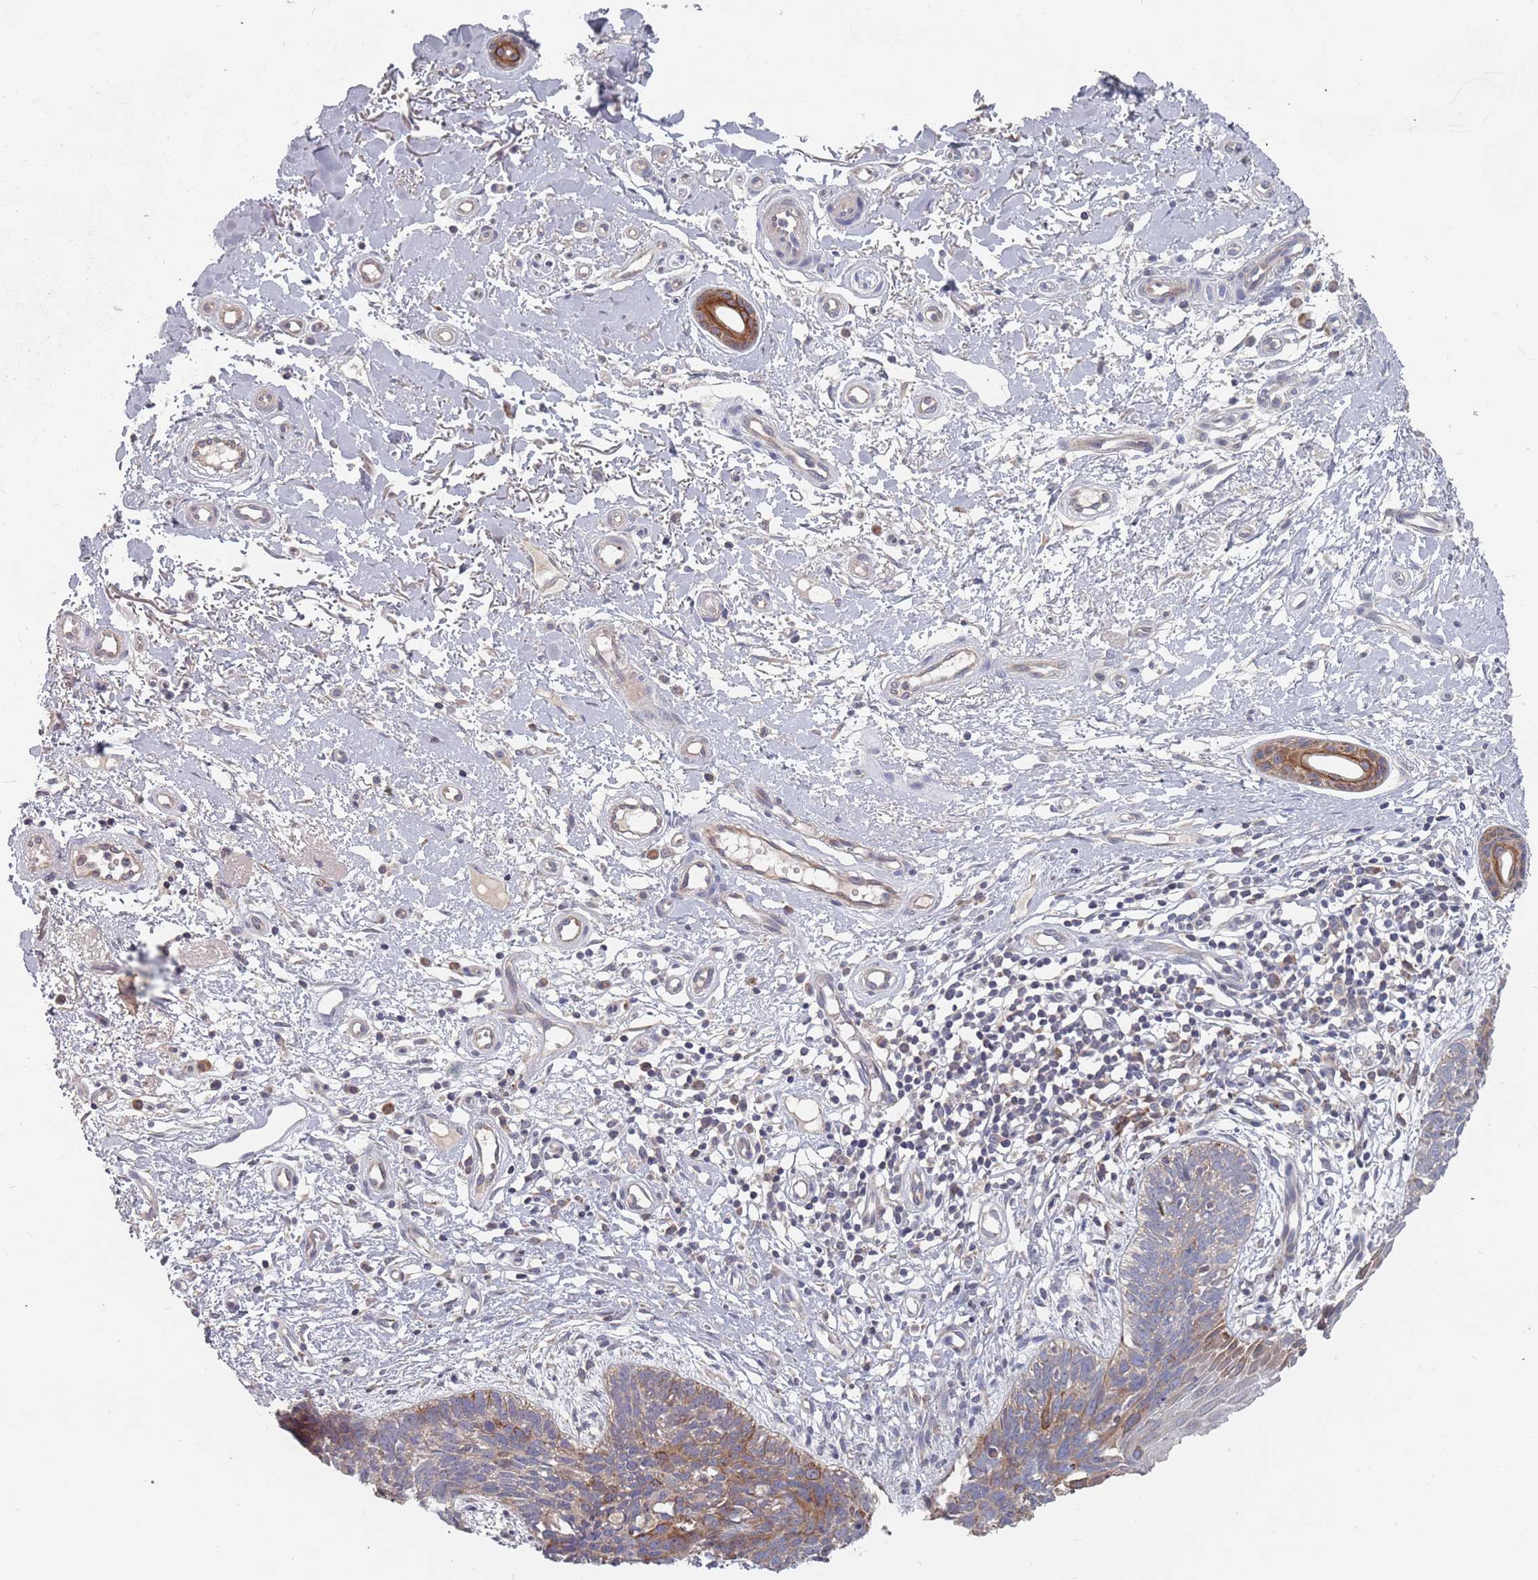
{"staining": {"intensity": "moderate", "quantity": "25%-75%", "location": "cytoplasmic/membranous"}, "tissue": "skin cancer", "cell_type": "Tumor cells", "image_type": "cancer", "snomed": [{"axis": "morphology", "description": "Basal cell carcinoma"}, {"axis": "topography", "description": "Skin"}], "caption": "This micrograph reveals skin cancer stained with IHC to label a protein in brown. The cytoplasmic/membranous of tumor cells show moderate positivity for the protein. Nuclei are counter-stained blue.", "gene": "ADAL", "patient": {"sex": "male", "age": 78}}